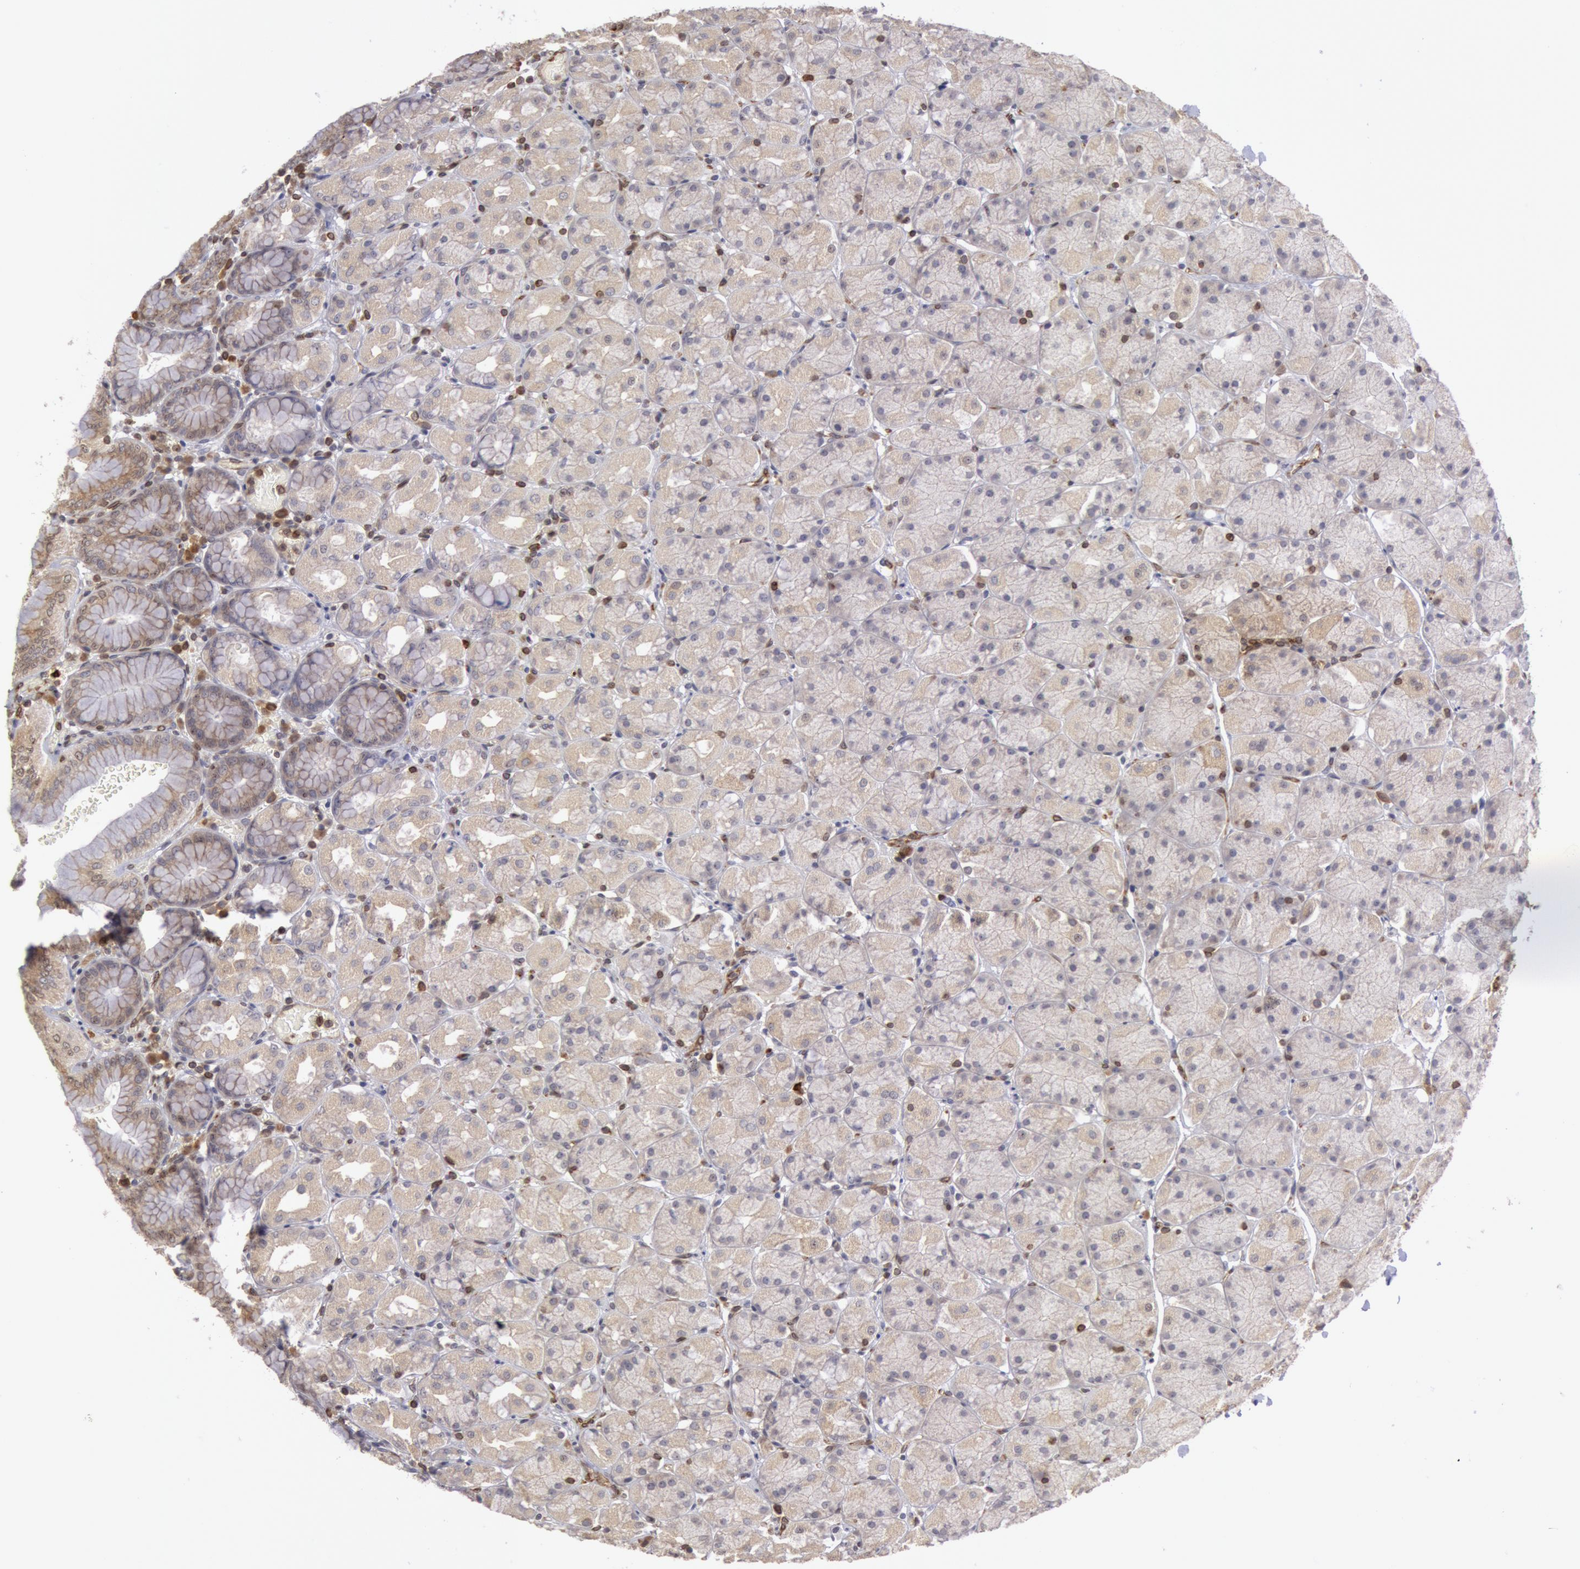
{"staining": {"intensity": "weak", "quantity": "<25%", "location": "cytoplasmic/membranous"}, "tissue": "stomach", "cell_type": "Glandular cells", "image_type": "normal", "snomed": [{"axis": "morphology", "description": "Normal tissue, NOS"}, {"axis": "topography", "description": "Stomach, upper"}, {"axis": "topography", "description": "Stomach"}], "caption": "Photomicrograph shows no significant protein positivity in glandular cells of unremarkable stomach.", "gene": "ENSG00000250264", "patient": {"sex": "male", "age": 76}}